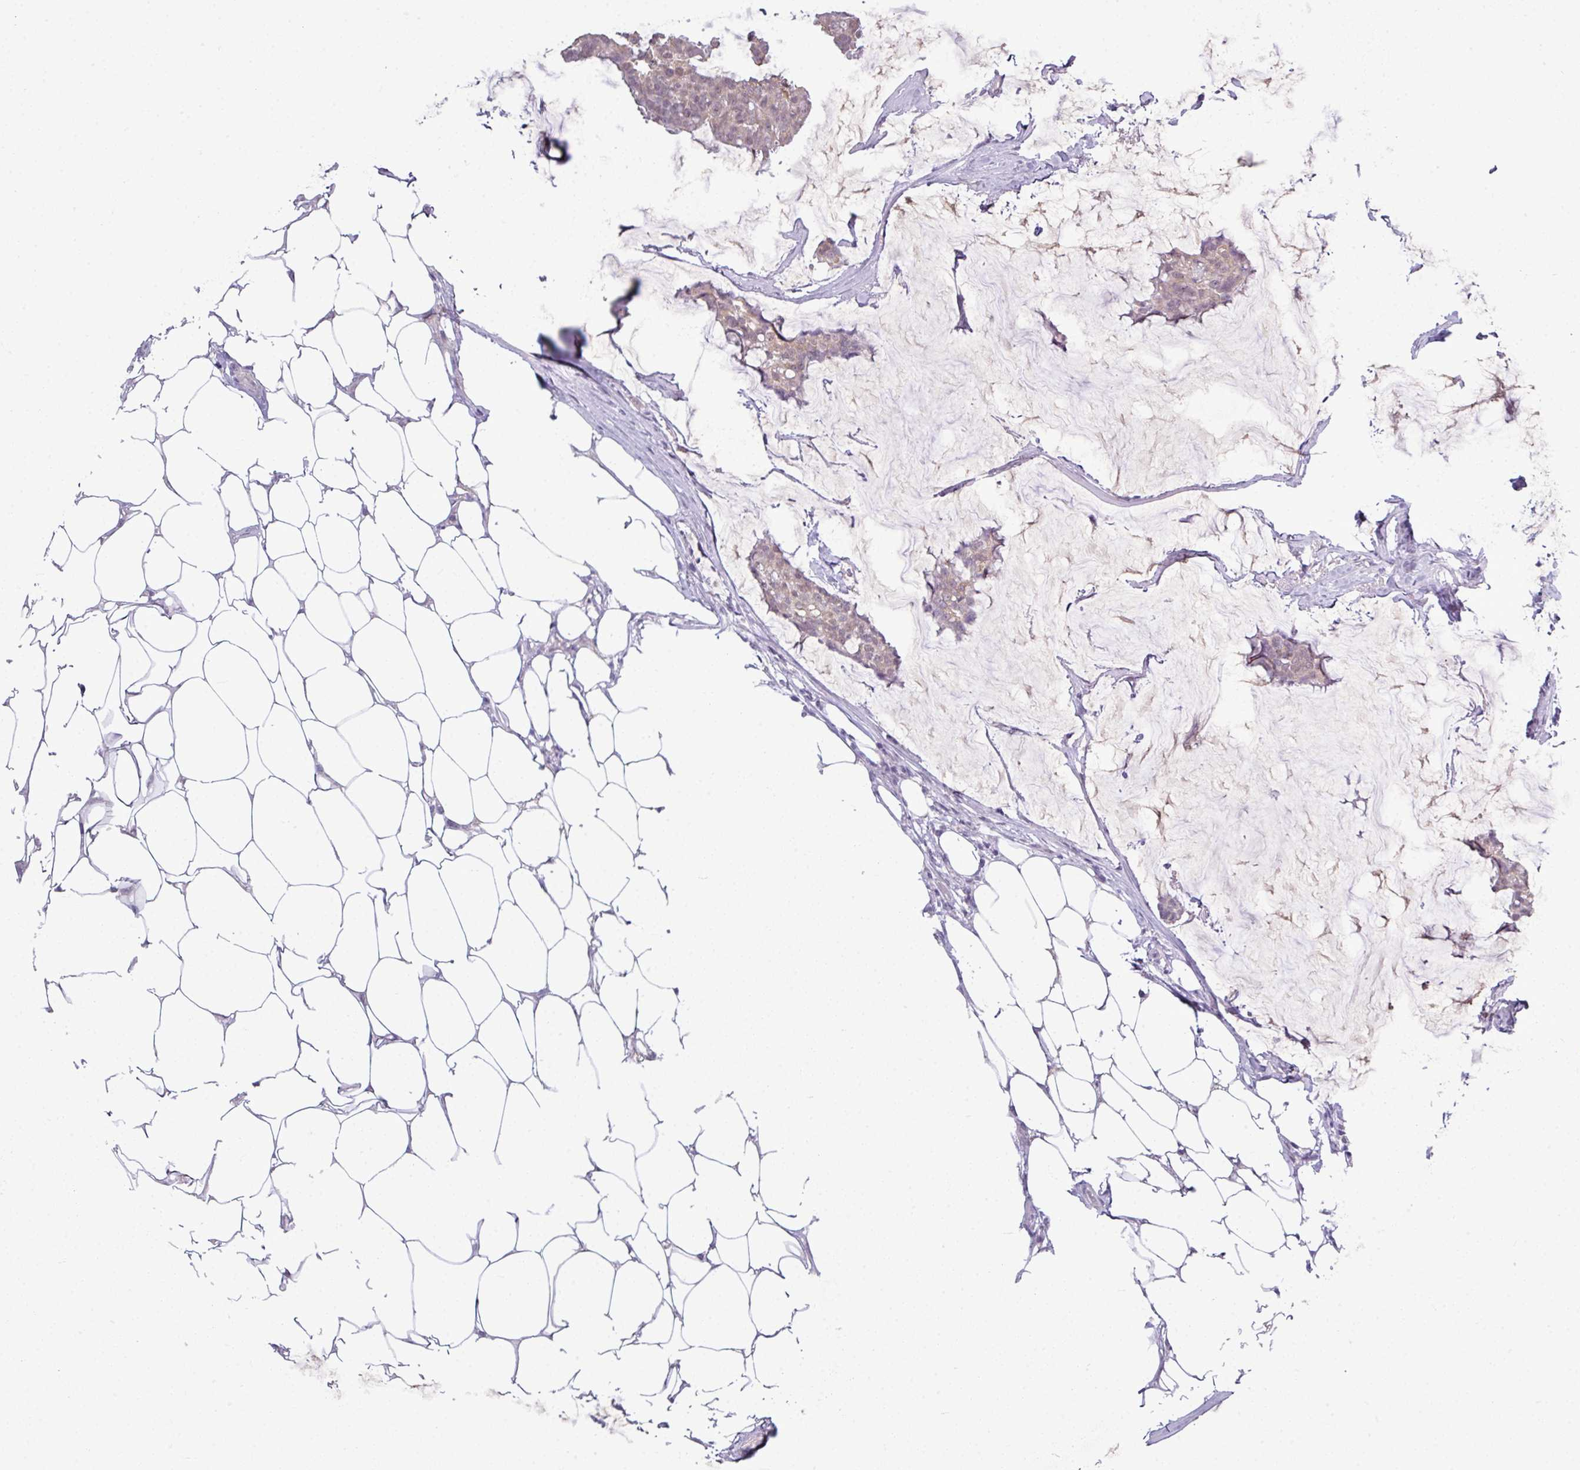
{"staining": {"intensity": "weak", "quantity": "25%-75%", "location": "cytoplasmic/membranous"}, "tissue": "breast cancer", "cell_type": "Tumor cells", "image_type": "cancer", "snomed": [{"axis": "morphology", "description": "Duct carcinoma"}, {"axis": "topography", "description": "Breast"}], "caption": "Breast infiltrating ductal carcinoma stained for a protein demonstrates weak cytoplasmic/membranous positivity in tumor cells.", "gene": "ZNF217", "patient": {"sex": "female", "age": 93}}